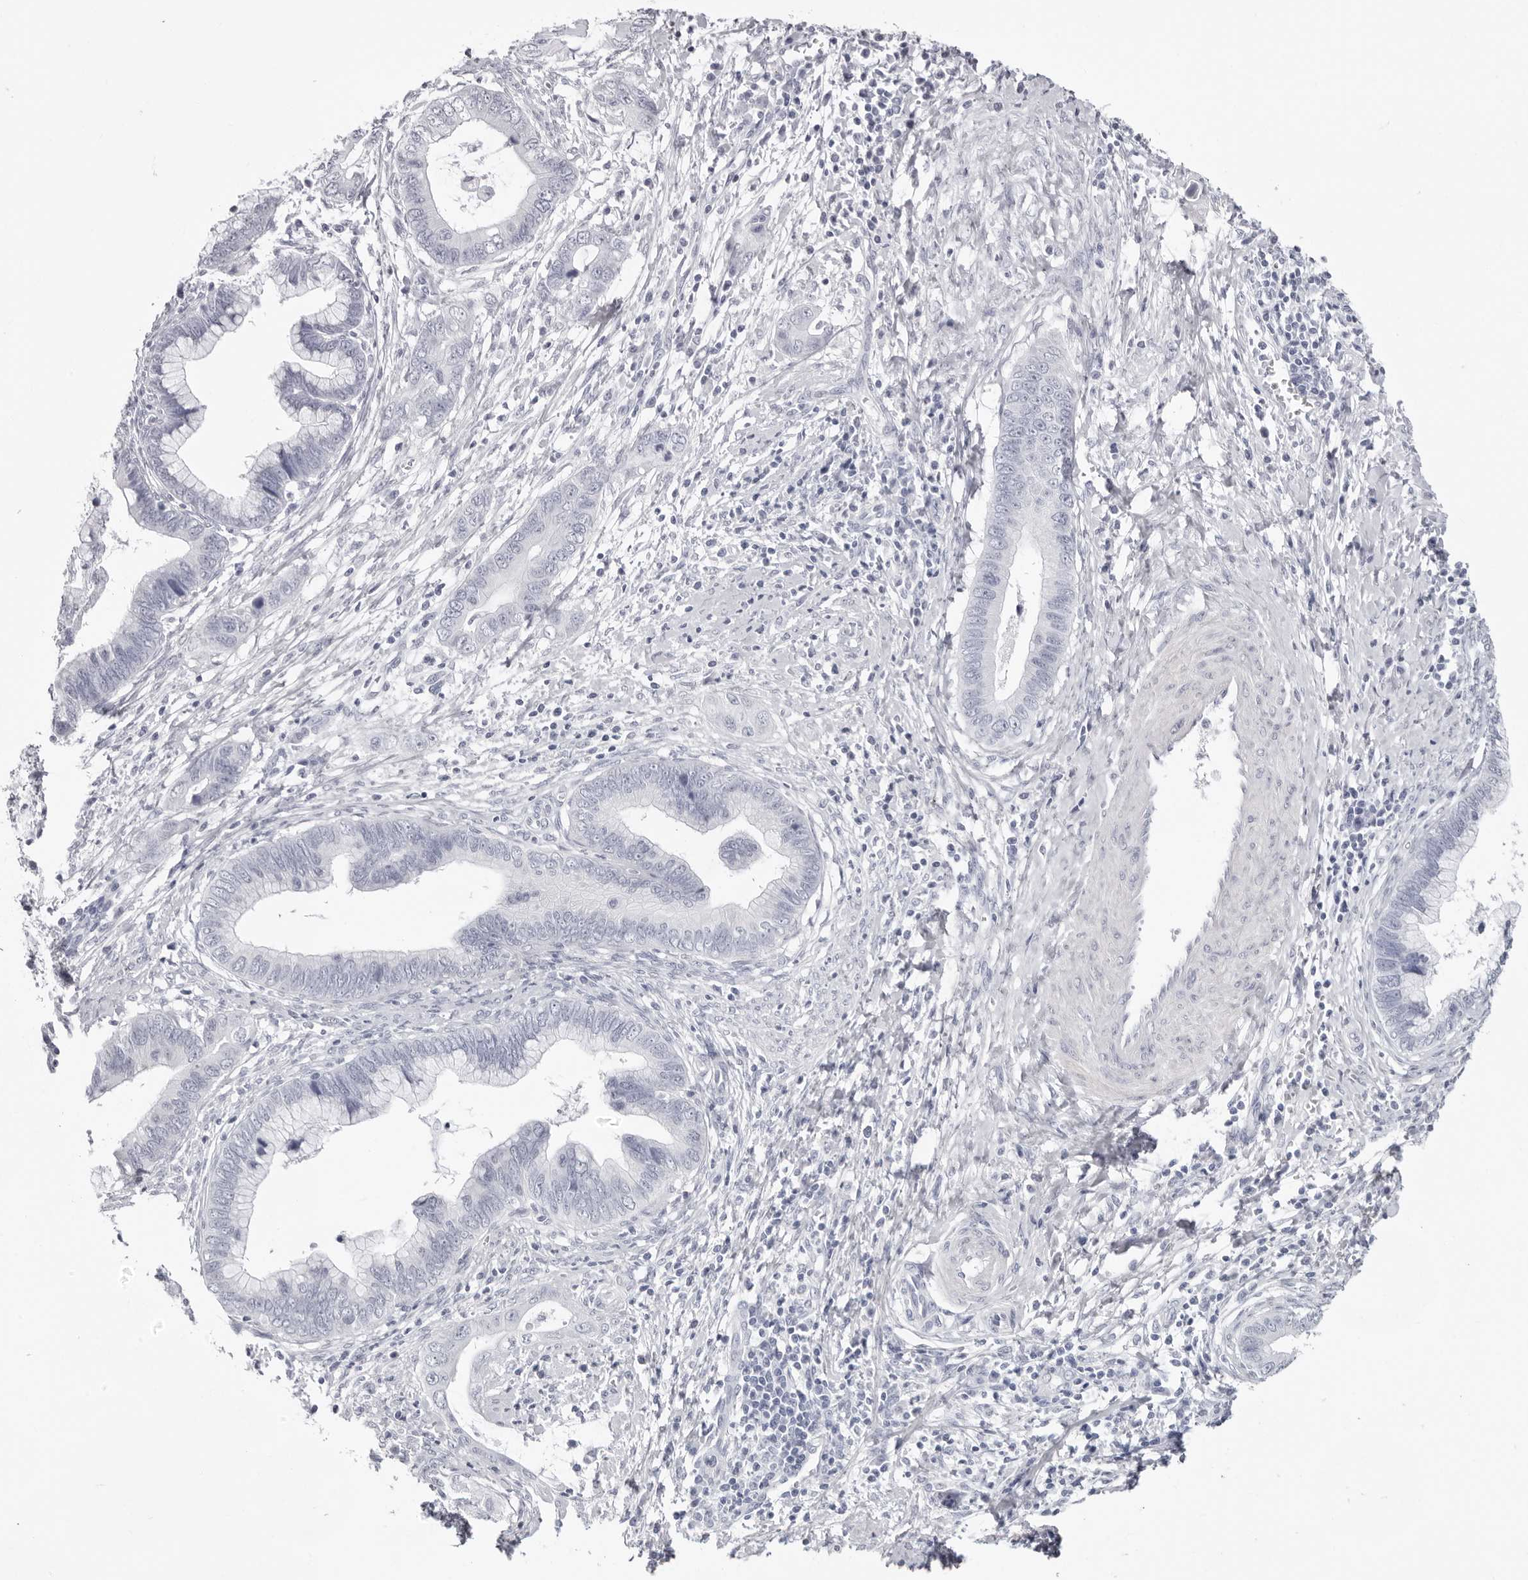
{"staining": {"intensity": "negative", "quantity": "none", "location": "none"}, "tissue": "cervical cancer", "cell_type": "Tumor cells", "image_type": "cancer", "snomed": [{"axis": "morphology", "description": "Adenocarcinoma, NOS"}, {"axis": "topography", "description": "Cervix"}], "caption": "Immunohistochemical staining of human cervical cancer displays no significant expression in tumor cells. (DAB immunohistochemistry with hematoxylin counter stain).", "gene": "INSL3", "patient": {"sex": "female", "age": 44}}